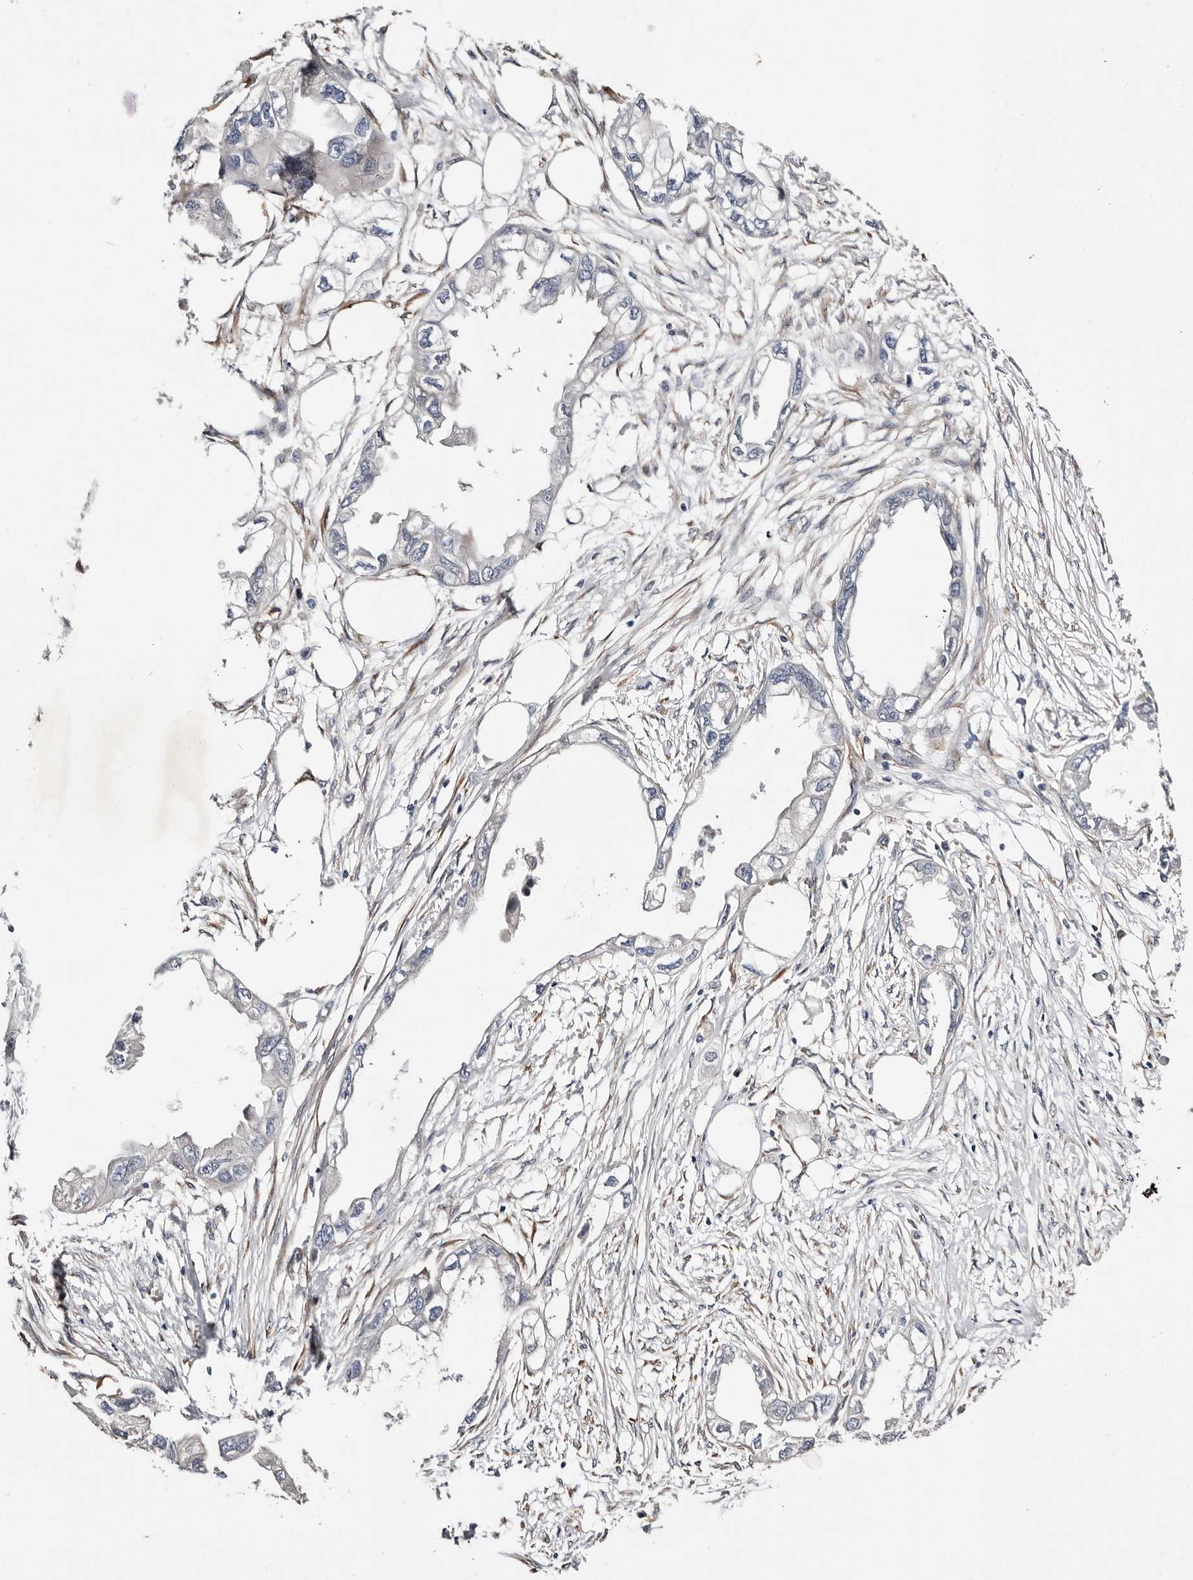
{"staining": {"intensity": "negative", "quantity": "none", "location": "none"}, "tissue": "endometrial cancer", "cell_type": "Tumor cells", "image_type": "cancer", "snomed": [{"axis": "morphology", "description": "Adenocarcinoma, NOS"}, {"axis": "morphology", "description": "Adenocarcinoma, metastatic, NOS"}, {"axis": "topography", "description": "Adipose tissue"}, {"axis": "topography", "description": "Endometrium"}], "caption": "High magnification brightfield microscopy of endometrial cancer stained with DAB (brown) and counterstained with hematoxylin (blue): tumor cells show no significant positivity.", "gene": "USH1C", "patient": {"sex": "female", "age": 67}}